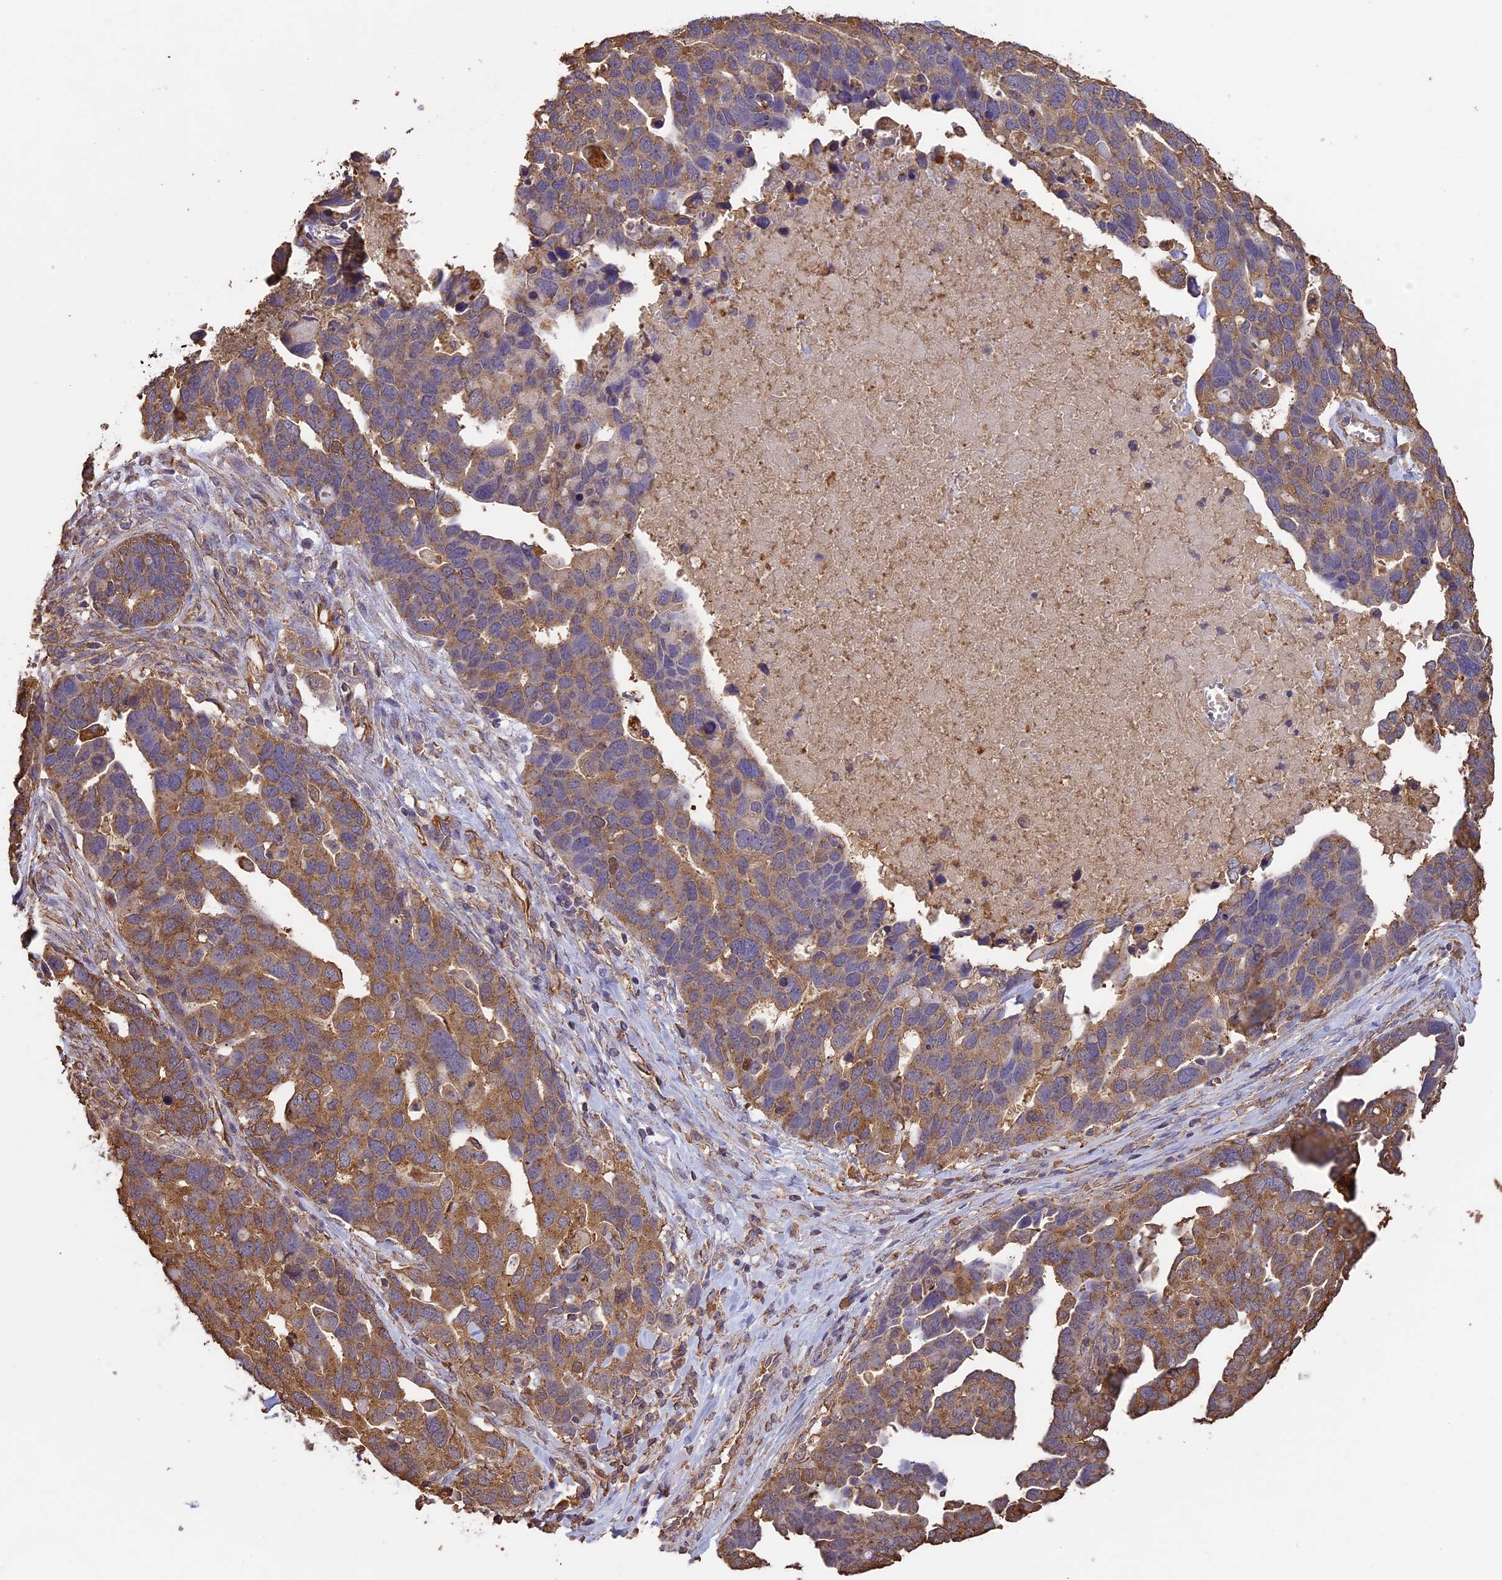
{"staining": {"intensity": "moderate", "quantity": ">75%", "location": "cytoplasmic/membranous"}, "tissue": "ovarian cancer", "cell_type": "Tumor cells", "image_type": "cancer", "snomed": [{"axis": "morphology", "description": "Cystadenocarcinoma, serous, NOS"}, {"axis": "topography", "description": "Ovary"}], "caption": "An image of ovarian serous cystadenocarcinoma stained for a protein exhibits moderate cytoplasmic/membranous brown staining in tumor cells. (Stains: DAB in brown, nuclei in blue, Microscopy: brightfield microscopy at high magnification).", "gene": "ARHGAP19", "patient": {"sex": "female", "age": 54}}